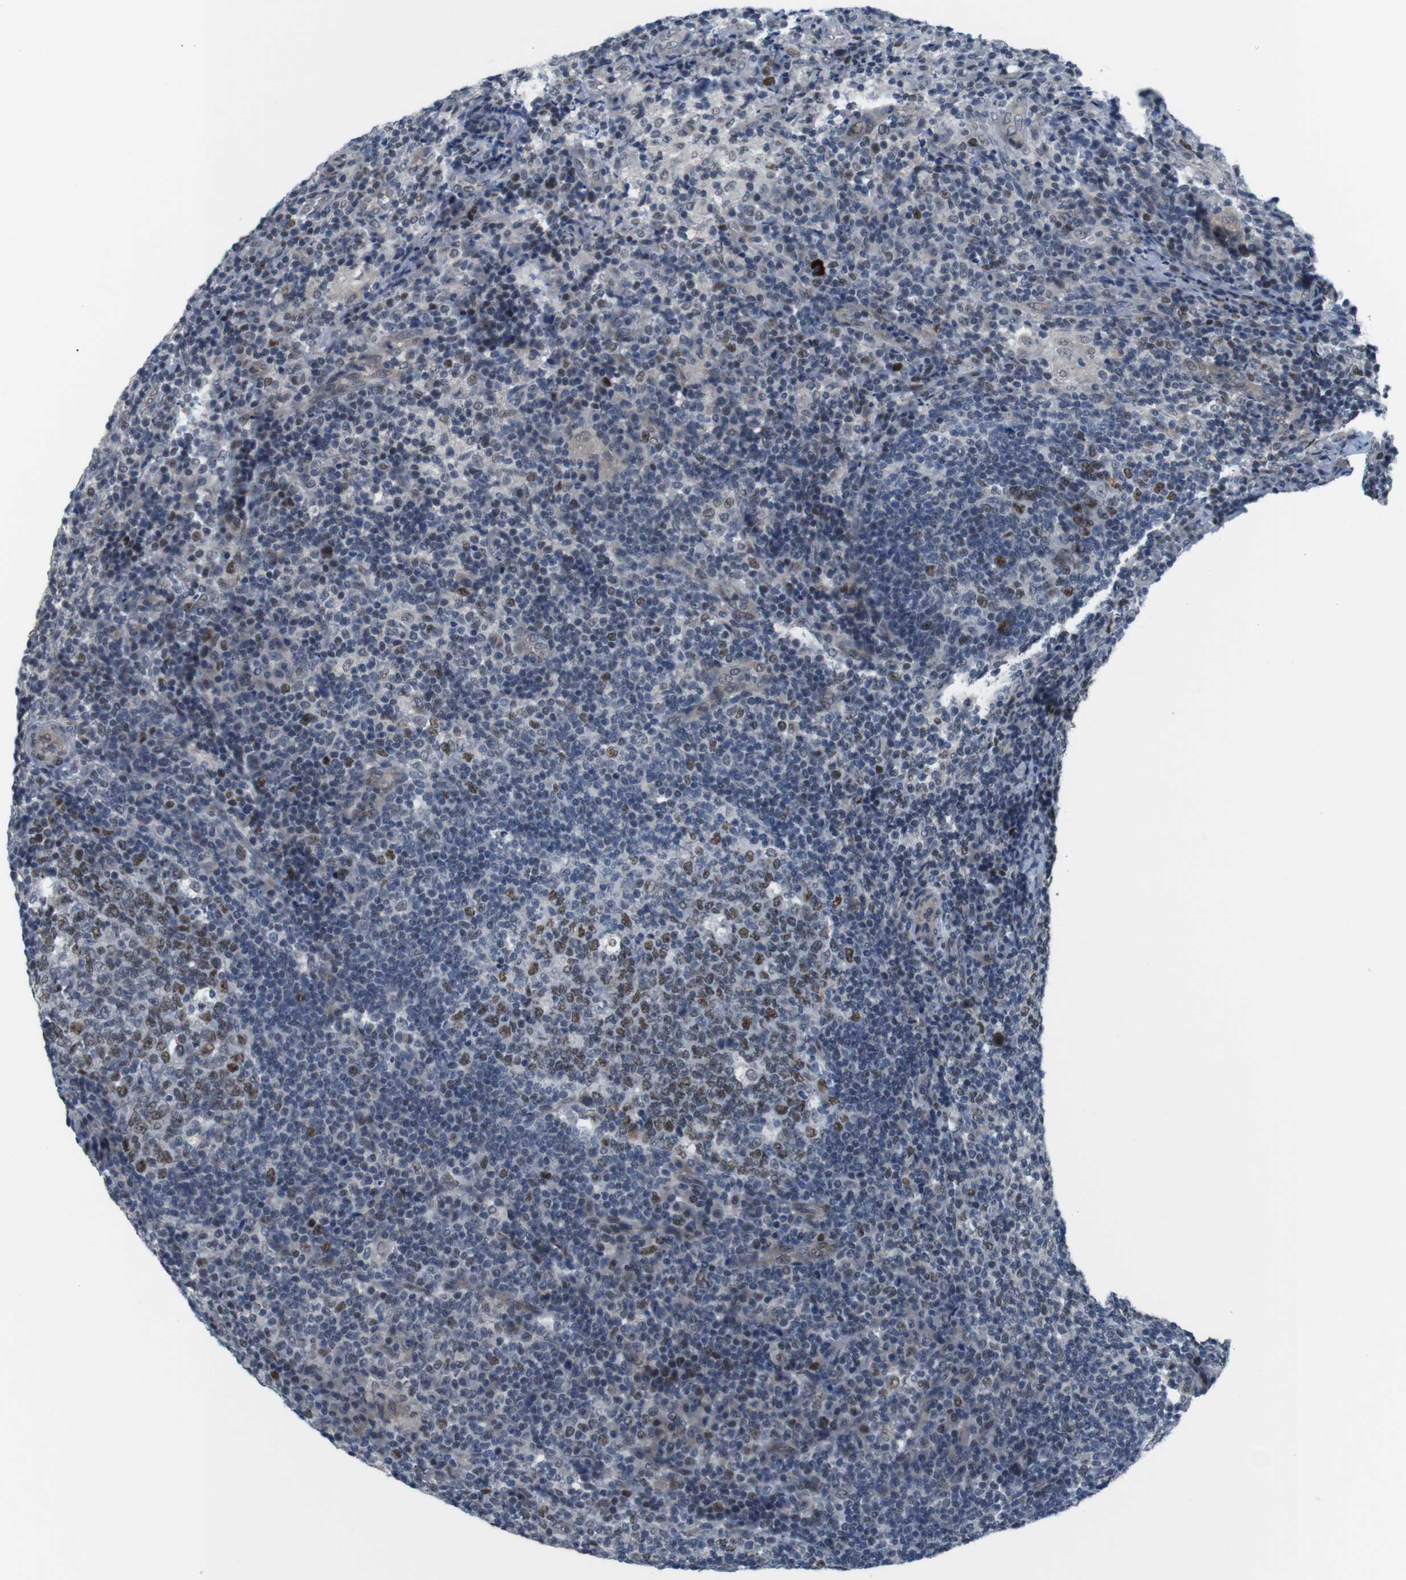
{"staining": {"intensity": "moderate", "quantity": "25%-75%", "location": "nuclear"}, "tissue": "lymph node", "cell_type": "Germinal center cells", "image_type": "normal", "snomed": [{"axis": "morphology", "description": "Normal tissue, NOS"}, {"axis": "morphology", "description": "Inflammation, NOS"}, {"axis": "topography", "description": "Lymph node"}], "caption": "A medium amount of moderate nuclear positivity is identified in about 25%-75% of germinal center cells in benign lymph node. The staining is performed using DAB (3,3'-diaminobenzidine) brown chromogen to label protein expression. The nuclei are counter-stained blue using hematoxylin.", "gene": "SMCO2", "patient": {"sex": "male", "age": 55}}